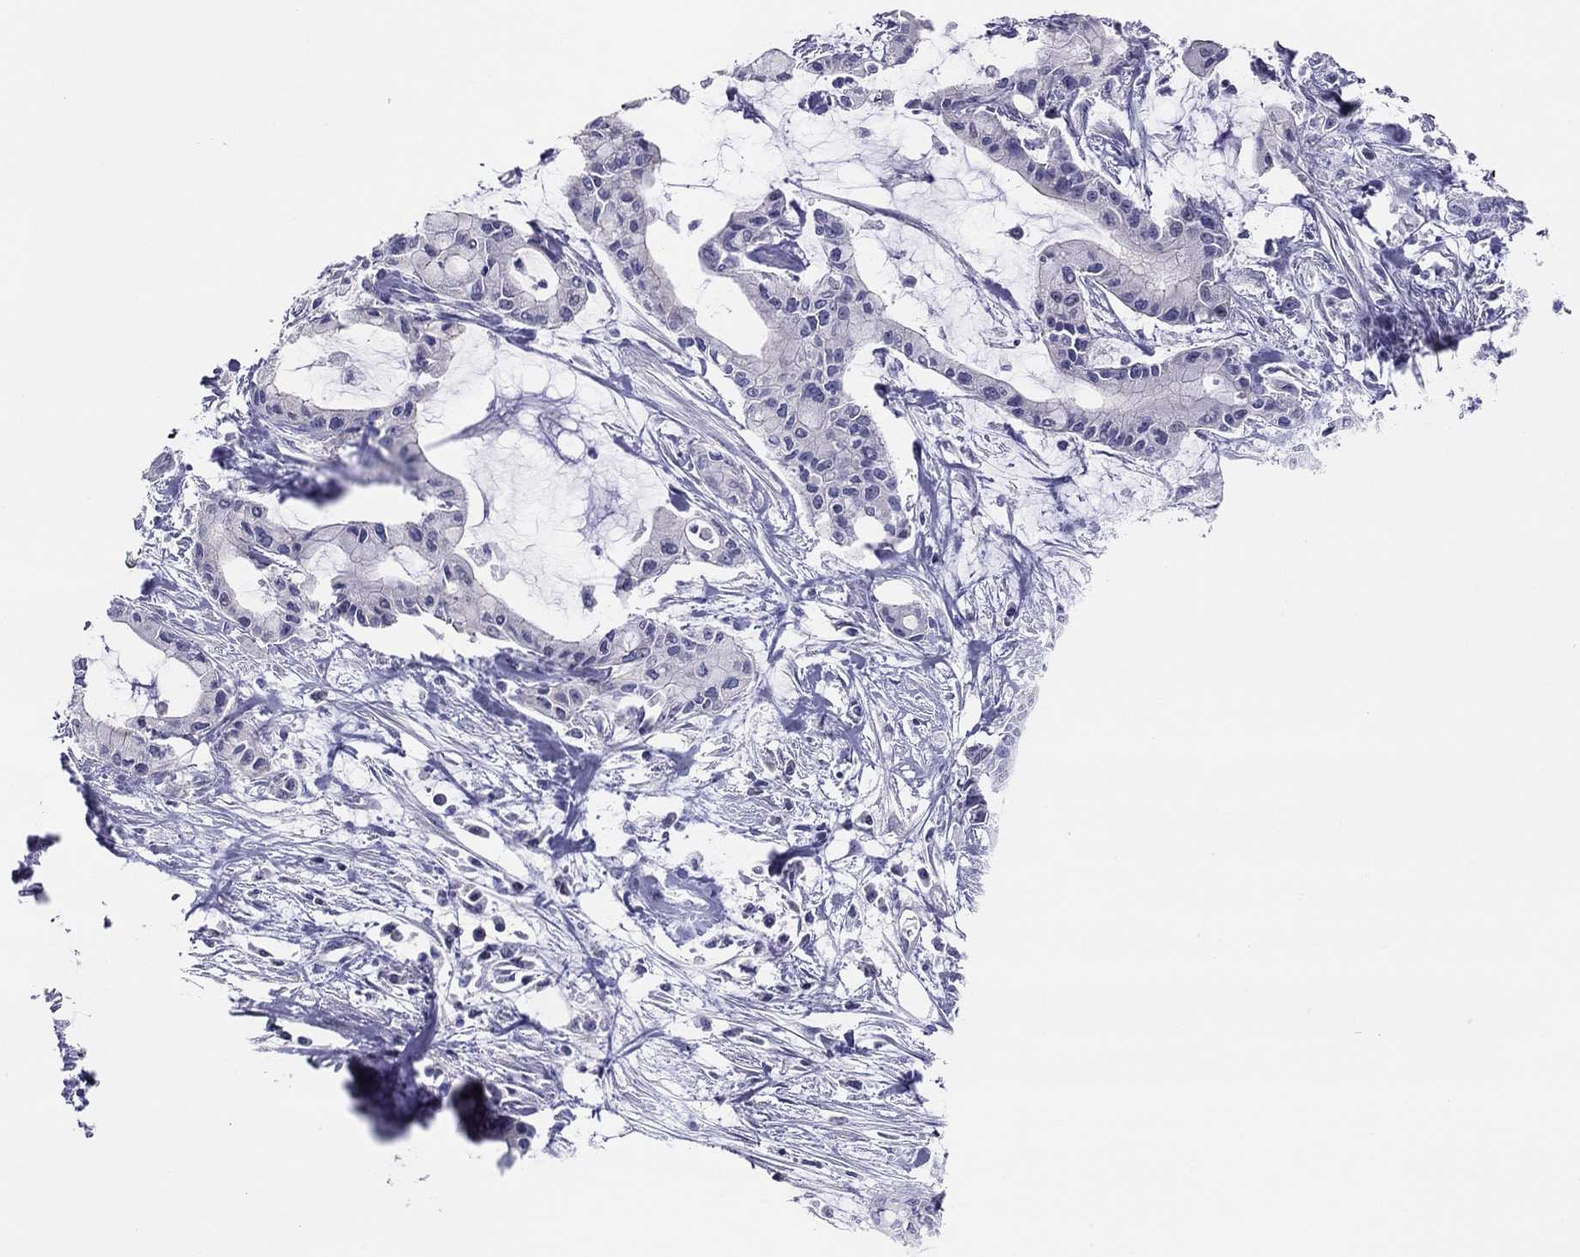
{"staining": {"intensity": "negative", "quantity": "none", "location": "none"}, "tissue": "pancreatic cancer", "cell_type": "Tumor cells", "image_type": "cancer", "snomed": [{"axis": "morphology", "description": "Adenocarcinoma, NOS"}, {"axis": "topography", "description": "Pancreas"}], "caption": "Immunohistochemistry of pancreatic cancer (adenocarcinoma) displays no expression in tumor cells.", "gene": "MGAT4C", "patient": {"sex": "male", "age": 48}}